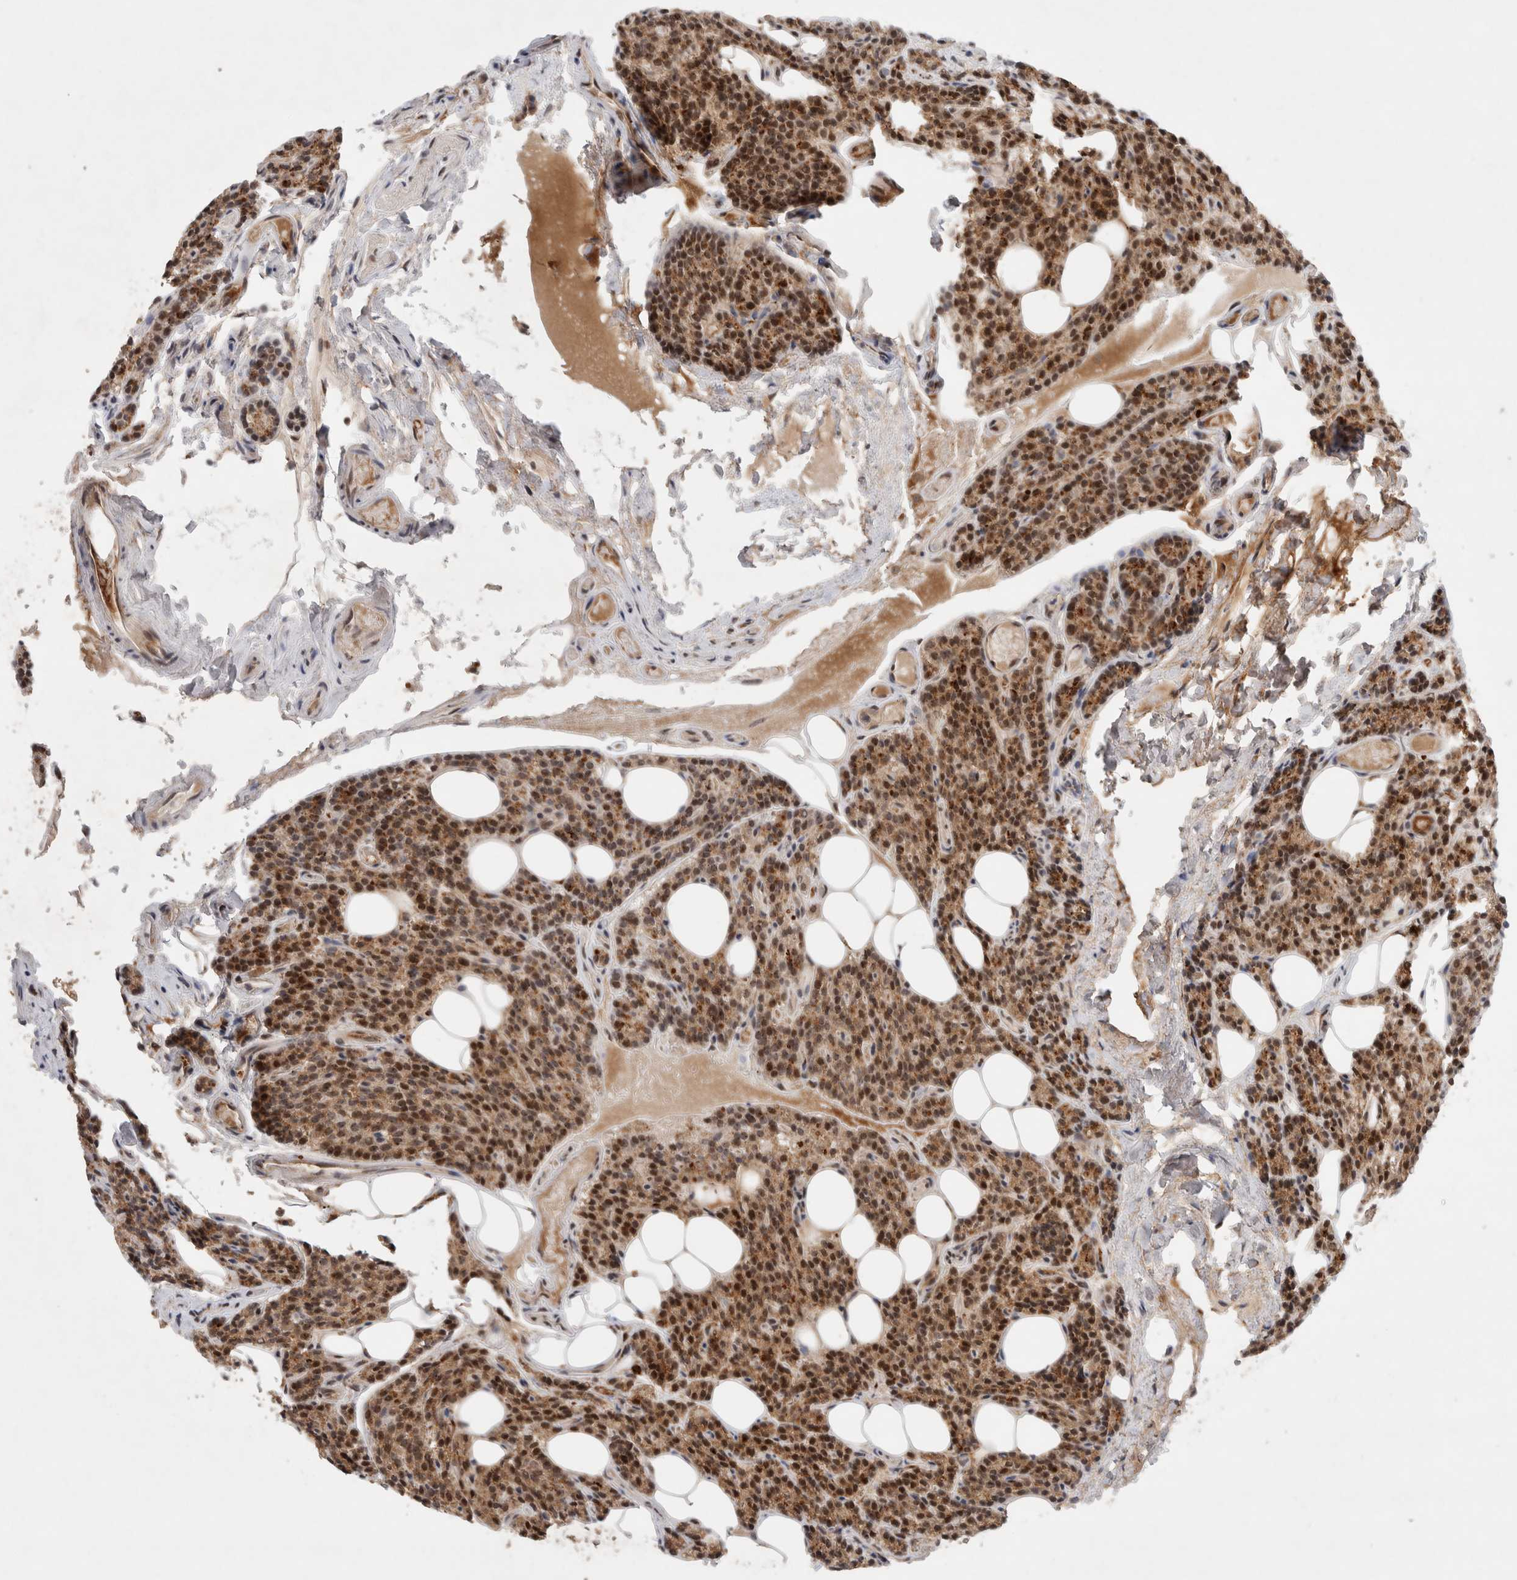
{"staining": {"intensity": "moderate", "quantity": ">75%", "location": "cytoplasmic/membranous,nuclear"}, "tissue": "parathyroid gland", "cell_type": "Glandular cells", "image_type": "normal", "snomed": [{"axis": "morphology", "description": "Normal tissue, NOS"}, {"axis": "topography", "description": "Parathyroid gland"}], "caption": "A micrograph of parathyroid gland stained for a protein shows moderate cytoplasmic/membranous,nuclear brown staining in glandular cells.", "gene": "MPHOSPH6", "patient": {"sex": "female", "age": 85}}